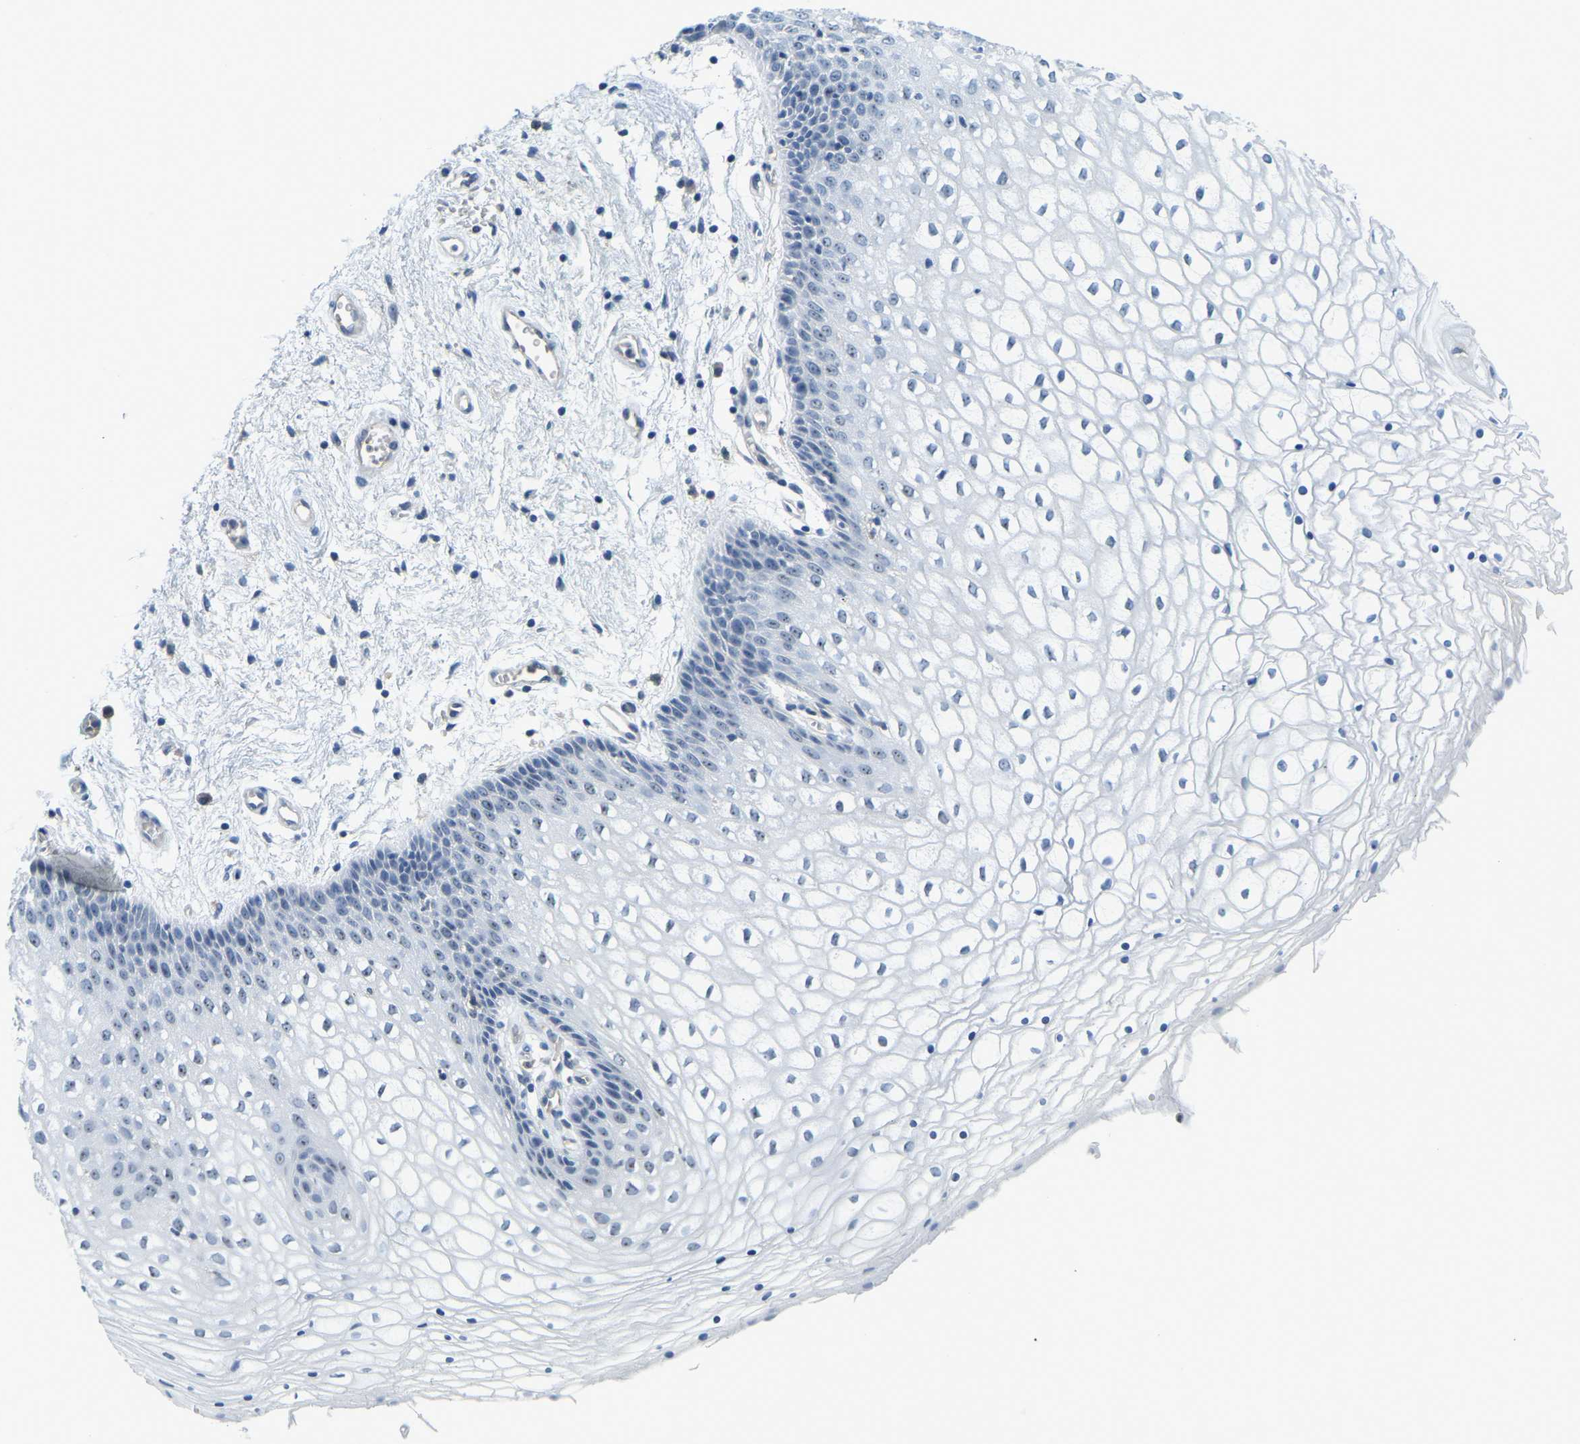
{"staining": {"intensity": "negative", "quantity": "none", "location": "none"}, "tissue": "vagina", "cell_type": "Squamous epithelial cells", "image_type": "normal", "snomed": [{"axis": "morphology", "description": "Normal tissue, NOS"}, {"axis": "topography", "description": "Vagina"}], "caption": "Vagina was stained to show a protein in brown. There is no significant positivity in squamous epithelial cells. Nuclei are stained in blue.", "gene": "RRP1", "patient": {"sex": "female", "age": 34}}